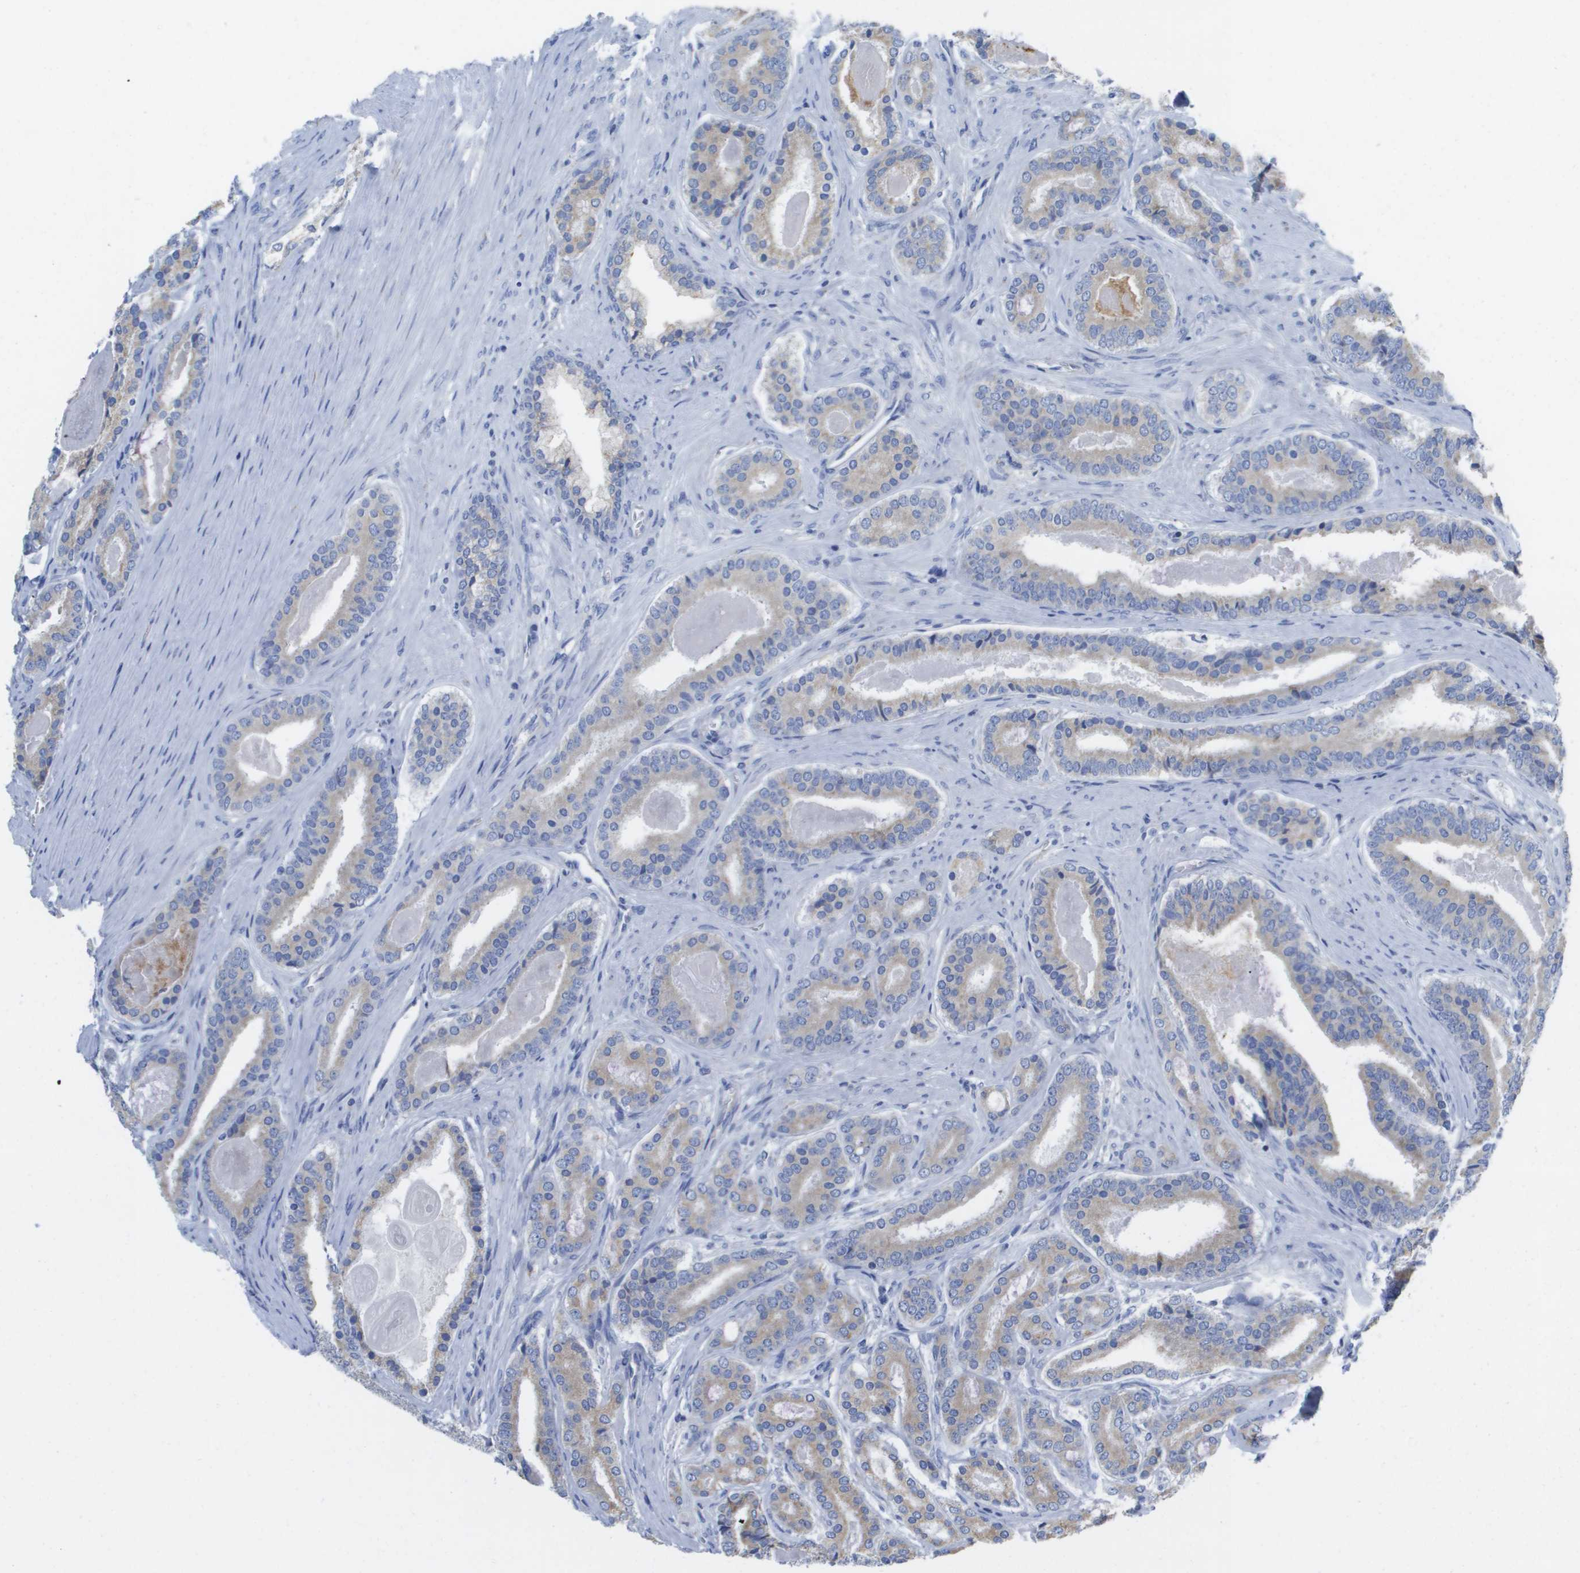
{"staining": {"intensity": "weak", "quantity": "<25%", "location": "cytoplasmic/membranous"}, "tissue": "prostate cancer", "cell_type": "Tumor cells", "image_type": "cancer", "snomed": [{"axis": "morphology", "description": "Adenocarcinoma, High grade"}, {"axis": "topography", "description": "Prostate"}], "caption": "A photomicrograph of human prostate high-grade adenocarcinoma is negative for staining in tumor cells. (DAB (3,3'-diaminobenzidine) IHC visualized using brightfield microscopy, high magnification).", "gene": "SDR42E1", "patient": {"sex": "male", "age": 60}}